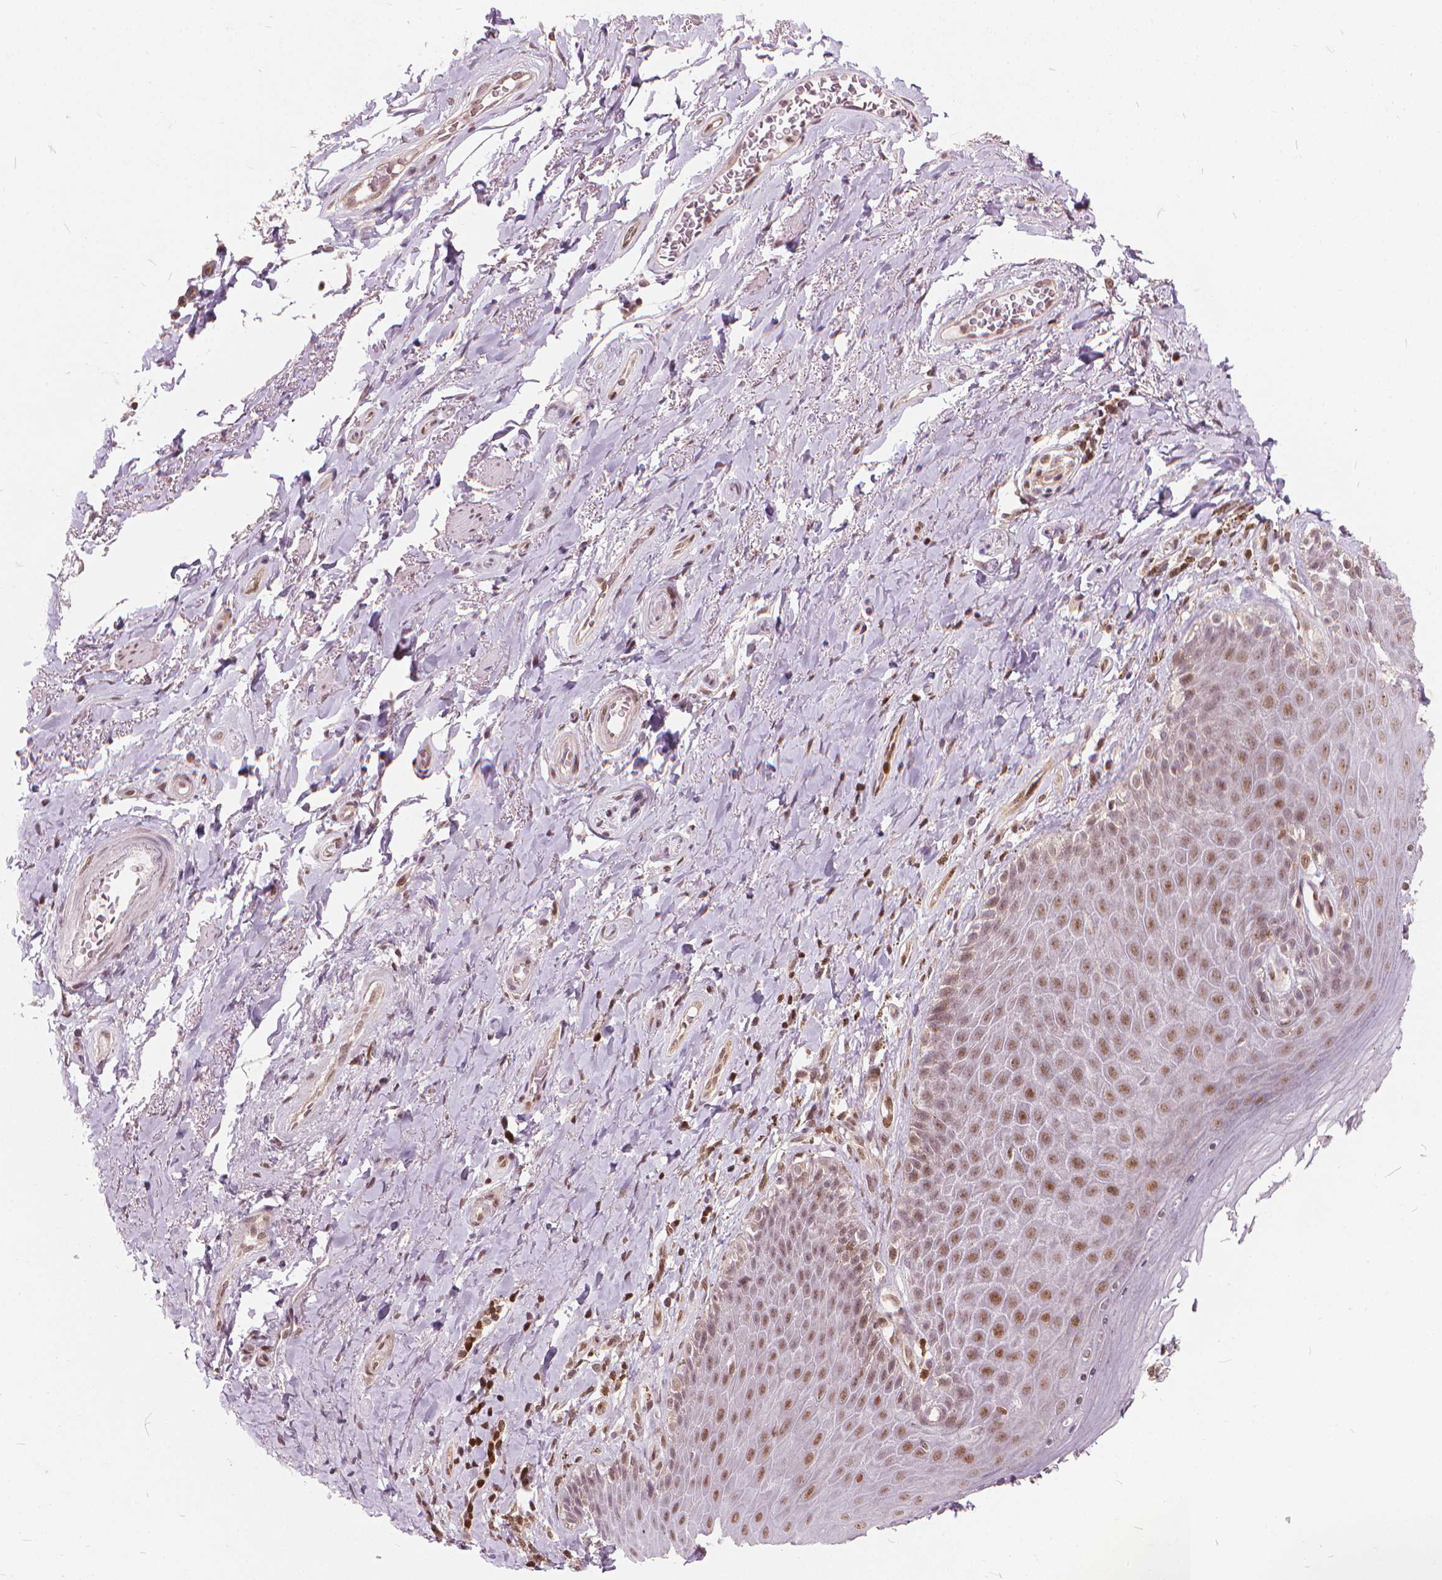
{"staining": {"intensity": "negative", "quantity": "none", "location": "none"}, "tissue": "adipose tissue", "cell_type": "Adipocytes", "image_type": "normal", "snomed": [{"axis": "morphology", "description": "Normal tissue, NOS"}, {"axis": "topography", "description": "Anal"}, {"axis": "topography", "description": "Peripheral nerve tissue"}], "caption": "IHC of benign human adipose tissue exhibits no staining in adipocytes. The staining was performed using DAB to visualize the protein expression in brown, while the nuclei were stained in blue with hematoxylin (Magnification: 20x).", "gene": "STAT5B", "patient": {"sex": "male", "age": 53}}